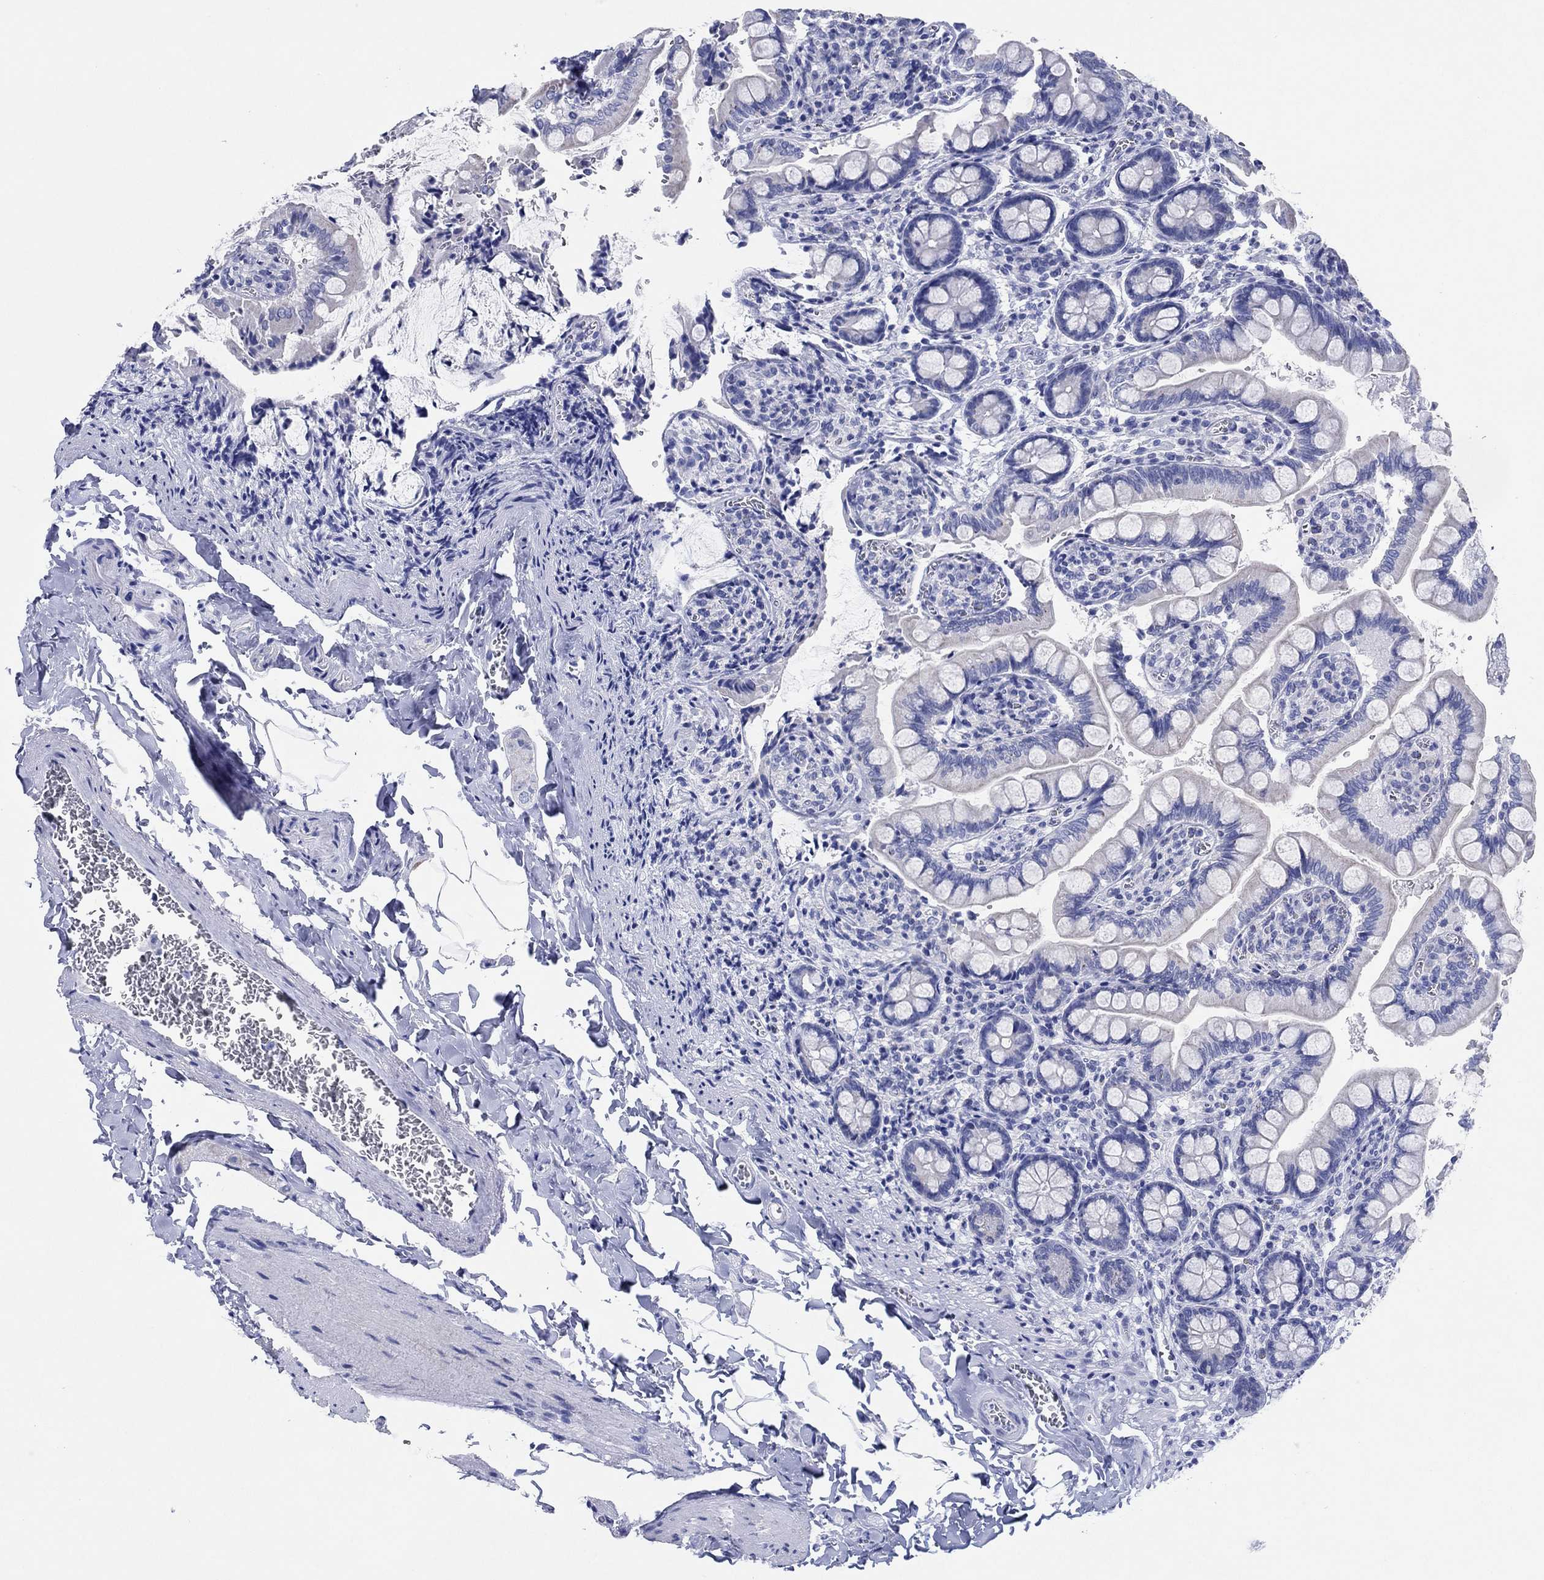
{"staining": {"intensity": "negative", "quantity": "none", "location": "none"}, "tissue": "small intestine", "cell_type": "Glandular cells", "image_type": "normal", "snomed": [{"axis": "morphology", "description": "Normal tissue, NOS"}, {"axis": "topography", "description": "Small intestine"}], "caption": "A high-resolution image shows IHC staining of unremarkable small intestine, which reveals no significant staining in glandular cells.", "gene": "HCRT", "patient": {"sex": "female", "age": 56}}